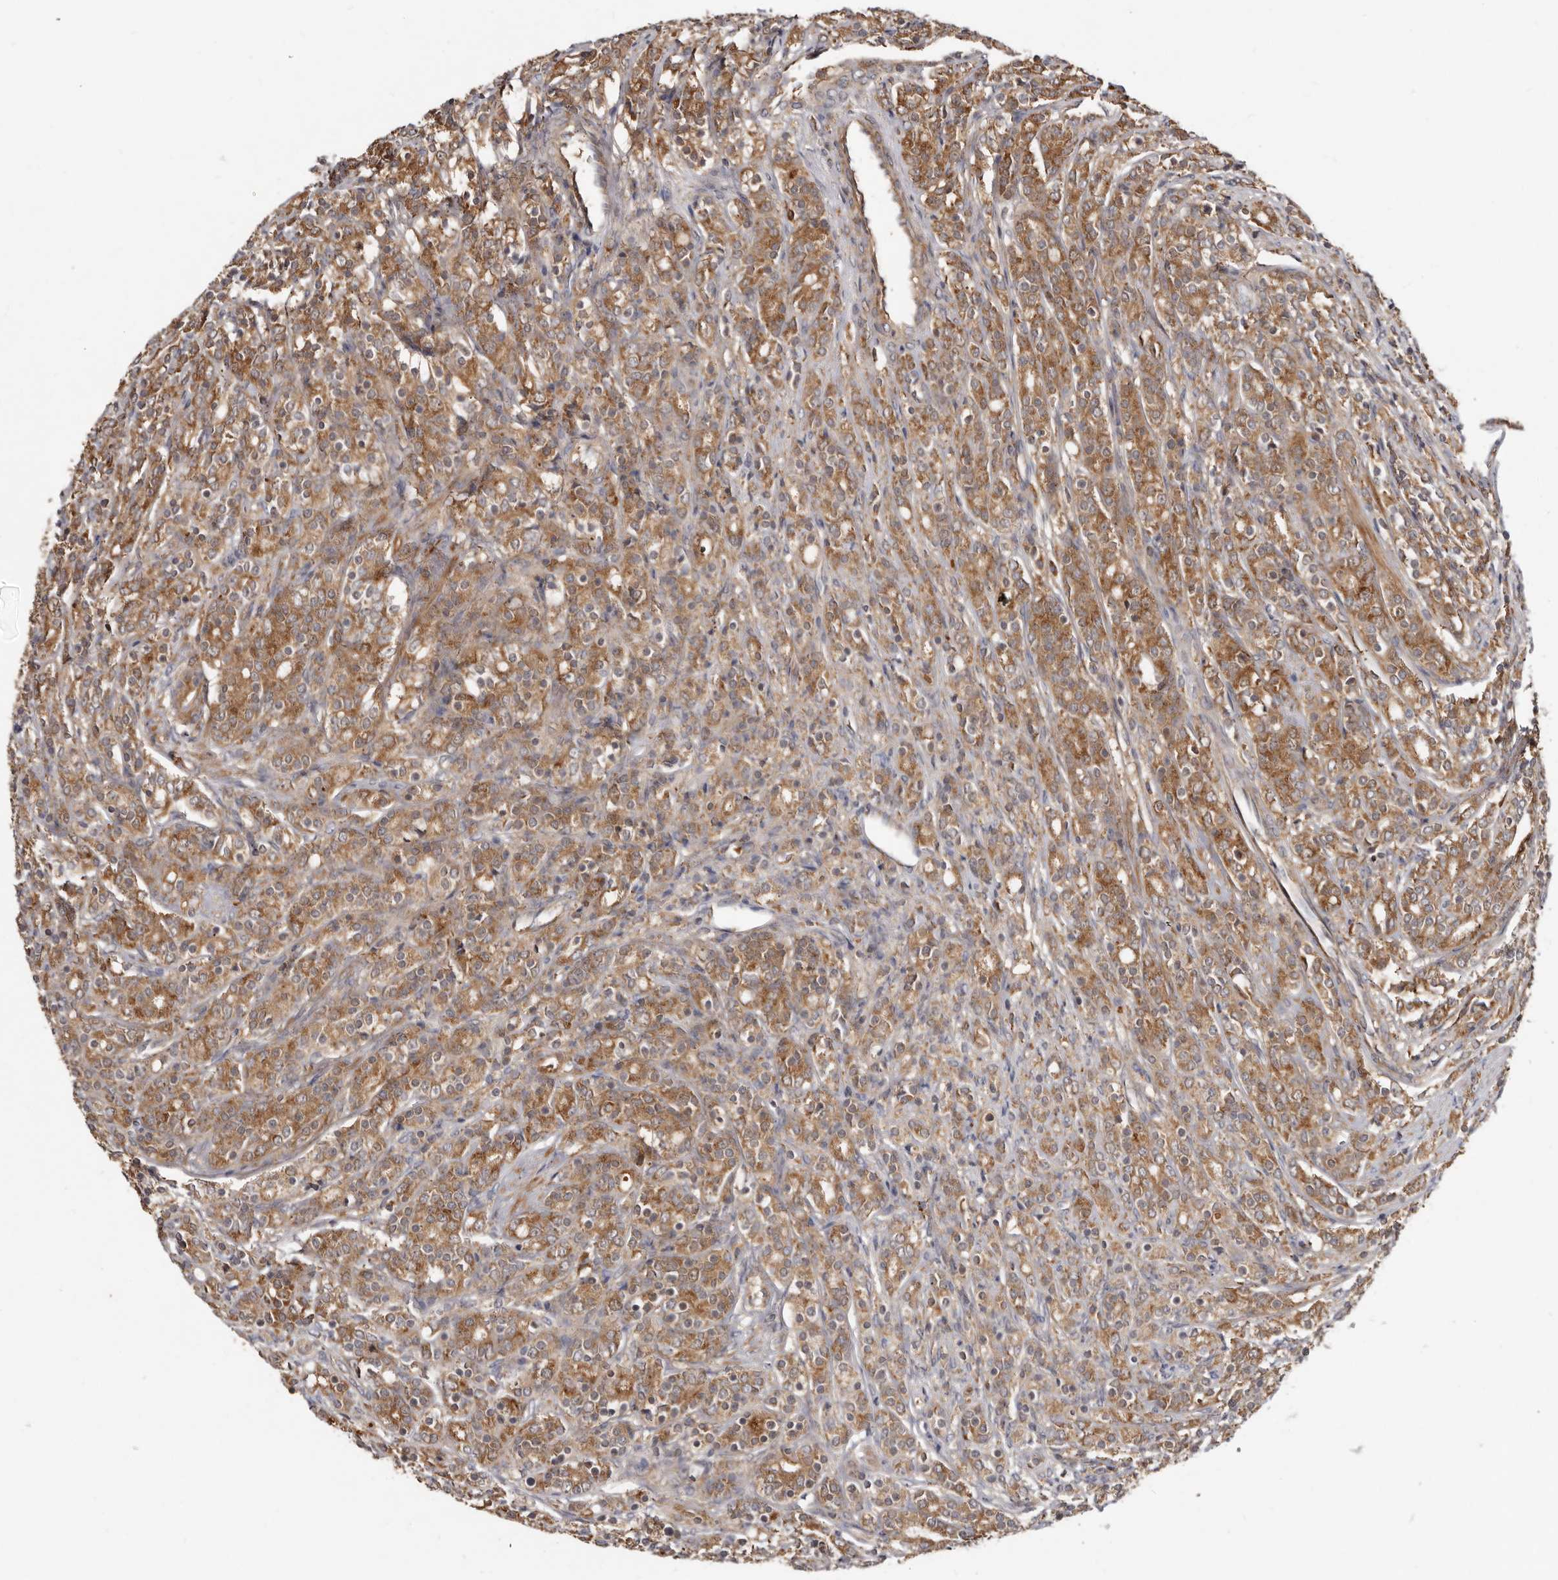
{"staining": {"intensity": "moderate", "quantity": ">75%", "location": "cytoplasmic/membranous"}, "tissue": "prostate cancer", "cell_type": "Tumor cells", "image_type": "cancer", "snomed": [{"axis": "morphology", "description": "Adenocarcinoma, High grade"}, {"axis": "topography", "description": "Prostate"}], "caption": "Human prostate adenocarcinoma (high-grade) stained with a protein marker displays moderate staining in tumor cells.", "gene": "GOT1L1", "patient": {"sex": "male", "age": 62}}